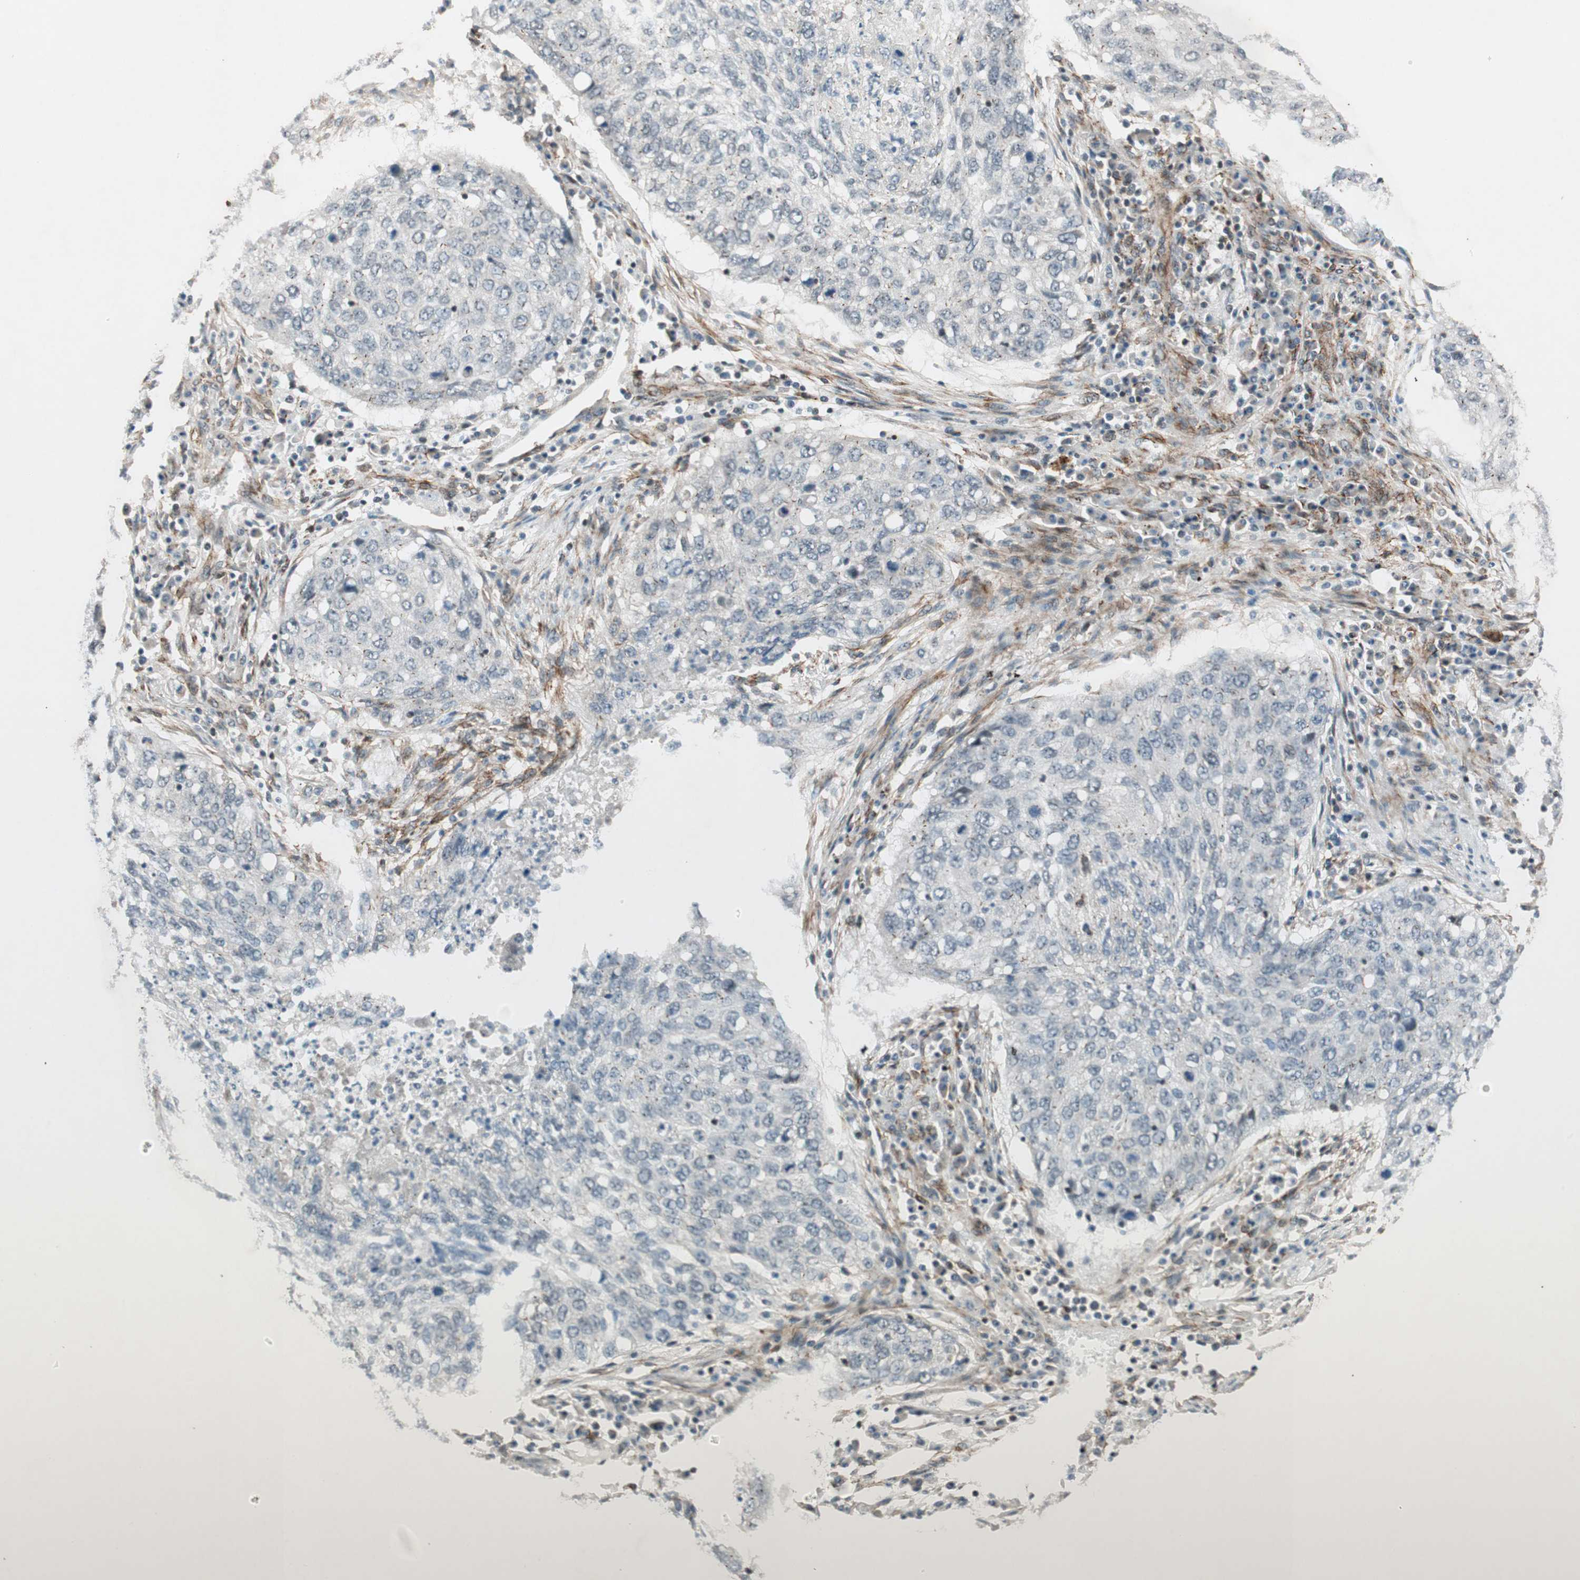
{"staining": {"intensity": "negative", "quantity": "none", "location": "none"}, "tissue": "lung cancer", "cell_type": "Tumor cells", "image_type": "cancer", "snomed": [{"axis": "morphology", "description": "Squamous cell carcinoma, NOS"}, {"axis": "topography", "description": "Lung"}], "caption": "Immunohistochemistry (IHC) of human lung cancer (squamous cell carcinoma) exhibits no expression in tumor cells.", "gene": "CDK19", "patient": {"sex": "female", "age": 63}}